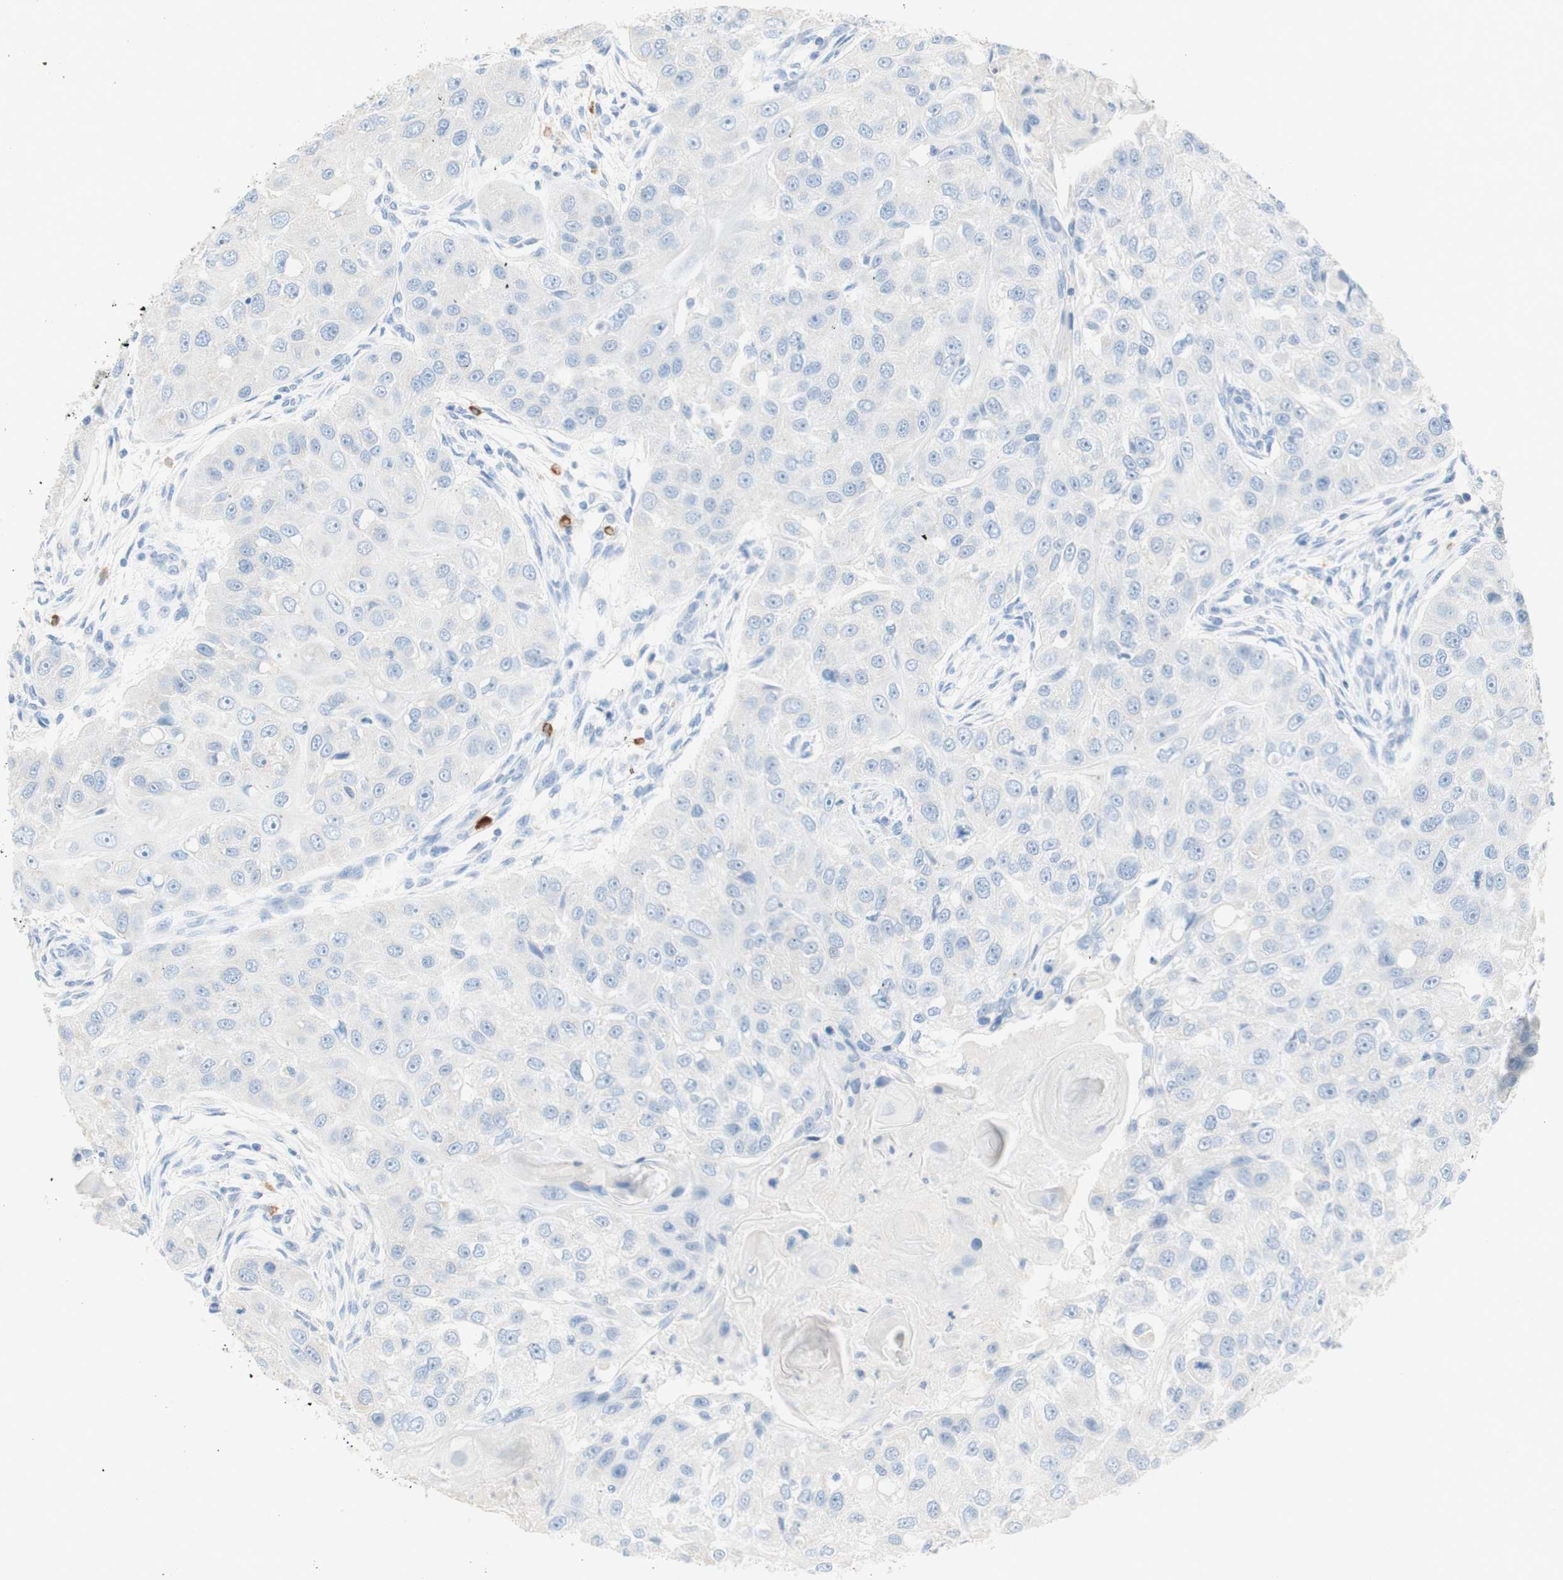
{"staining": {"intensity": "negative", "quantity": "none", "location": "none"}, "tissue": "head and neck cancer", "cell_type": "Tumor cells", "image_type": "cancer", "snomed": [{"axis": "morphology", "description": "Normal tissue, NOS"}, {"axis": "morphology", "description": "Squamous cell carcinoma, NOS"}, {"axis": "topography", "description": "Skeletal muscle"}, {"axis": "topography", "description": "Head-Neck"}], "caption": "Immunohistochemical staining of human head and neck squamous cell carcinoma shows no significant expression in tumor cells.", "gene": "CEACAM1", "patient": {"sex": "male", "age": 51}}